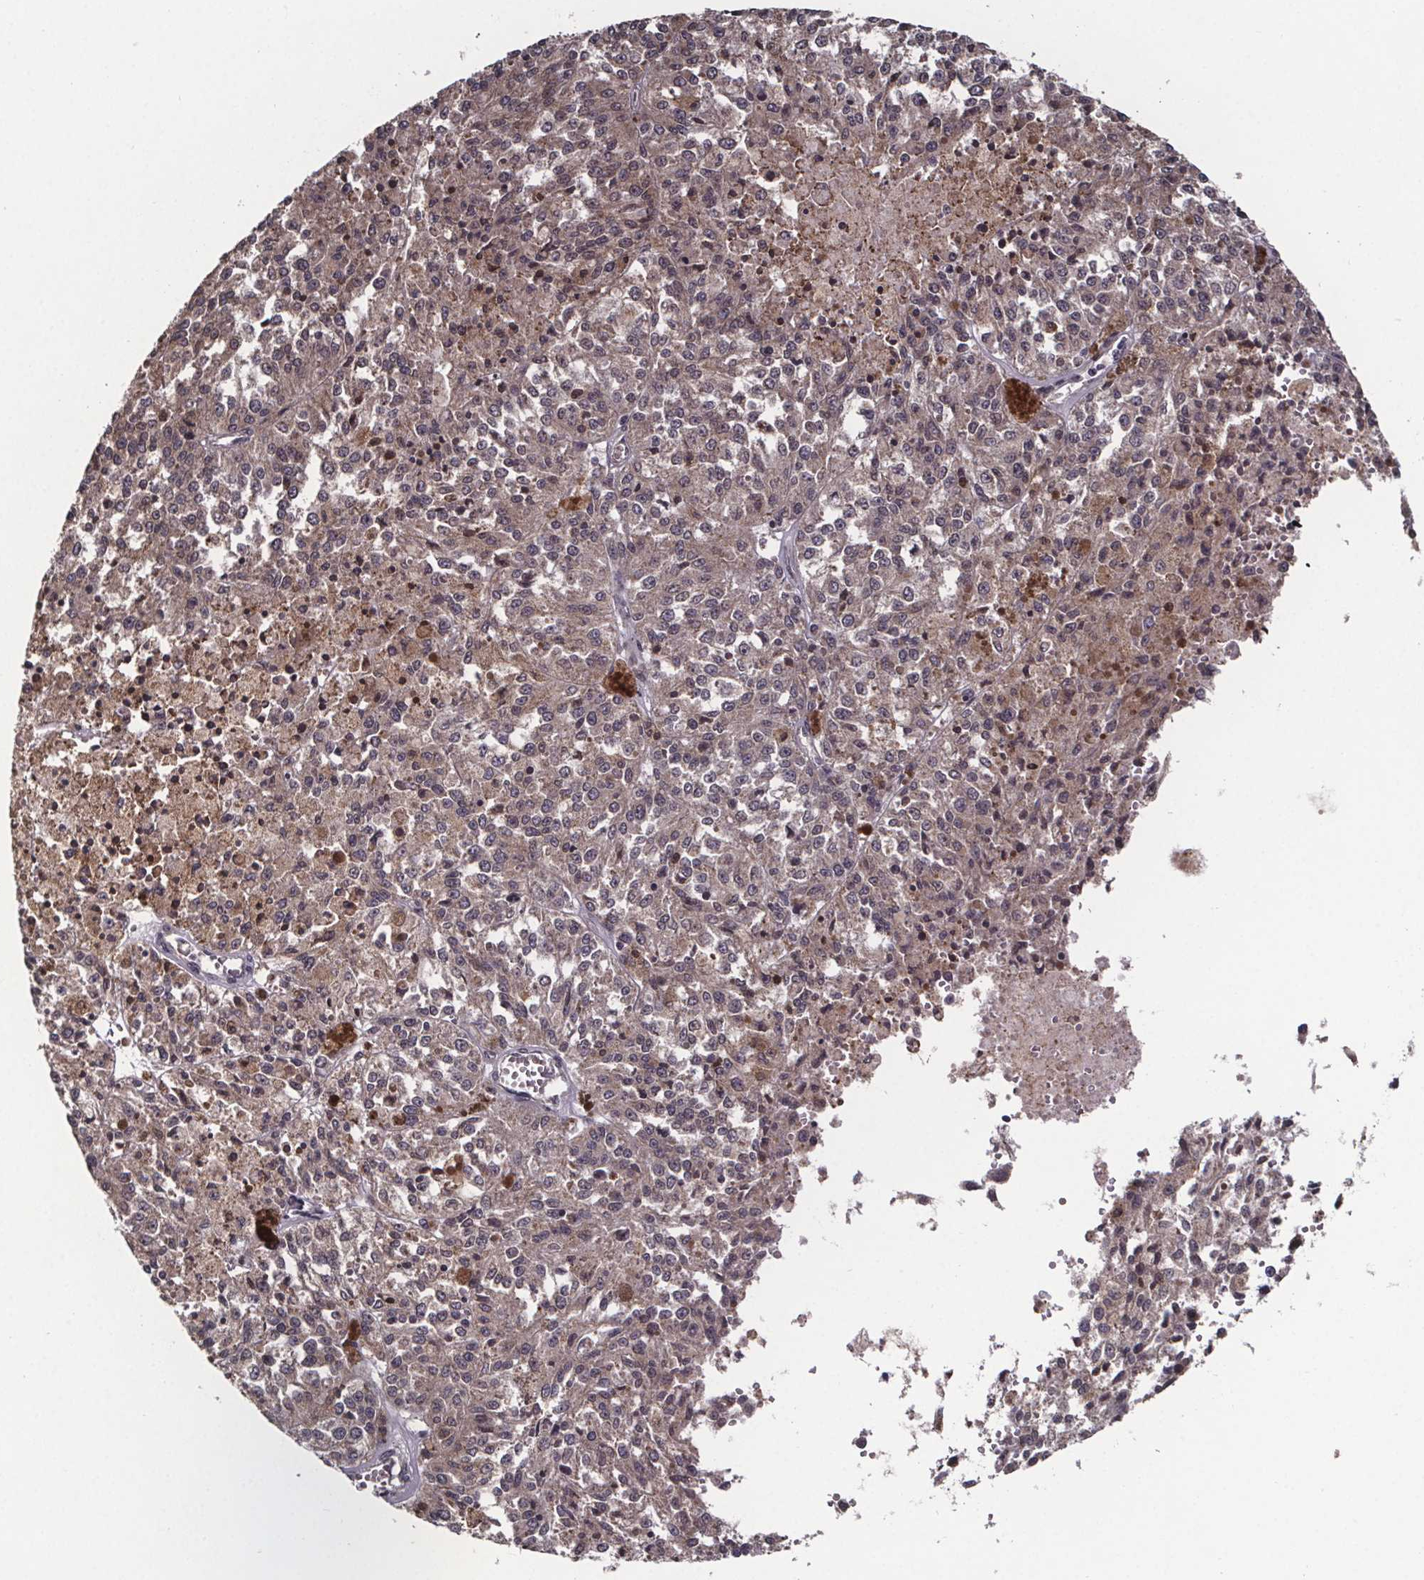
{"staining": {"intensity": "weak", "quantity": "25%-75%", "location": "cytoplasmic/membranous"}, "tissue": "melanoma", "cell_type": "Tumor cells", "image_type": "cancer", "snomed": [{"axis": "morphology", "description": "Malignant melanoma, Metastatic site"}, {"axis": "topography", "description": "Lymph node"}], "caption": "This photomicrograph exhibits immunohistochemistry staining of melanoma, with low weak cytoplasmic/membranous expression in approximately 25%-75% of tumor cells.", "gene": "SAT1", "patient": {"sex": "female", "age": 64}}